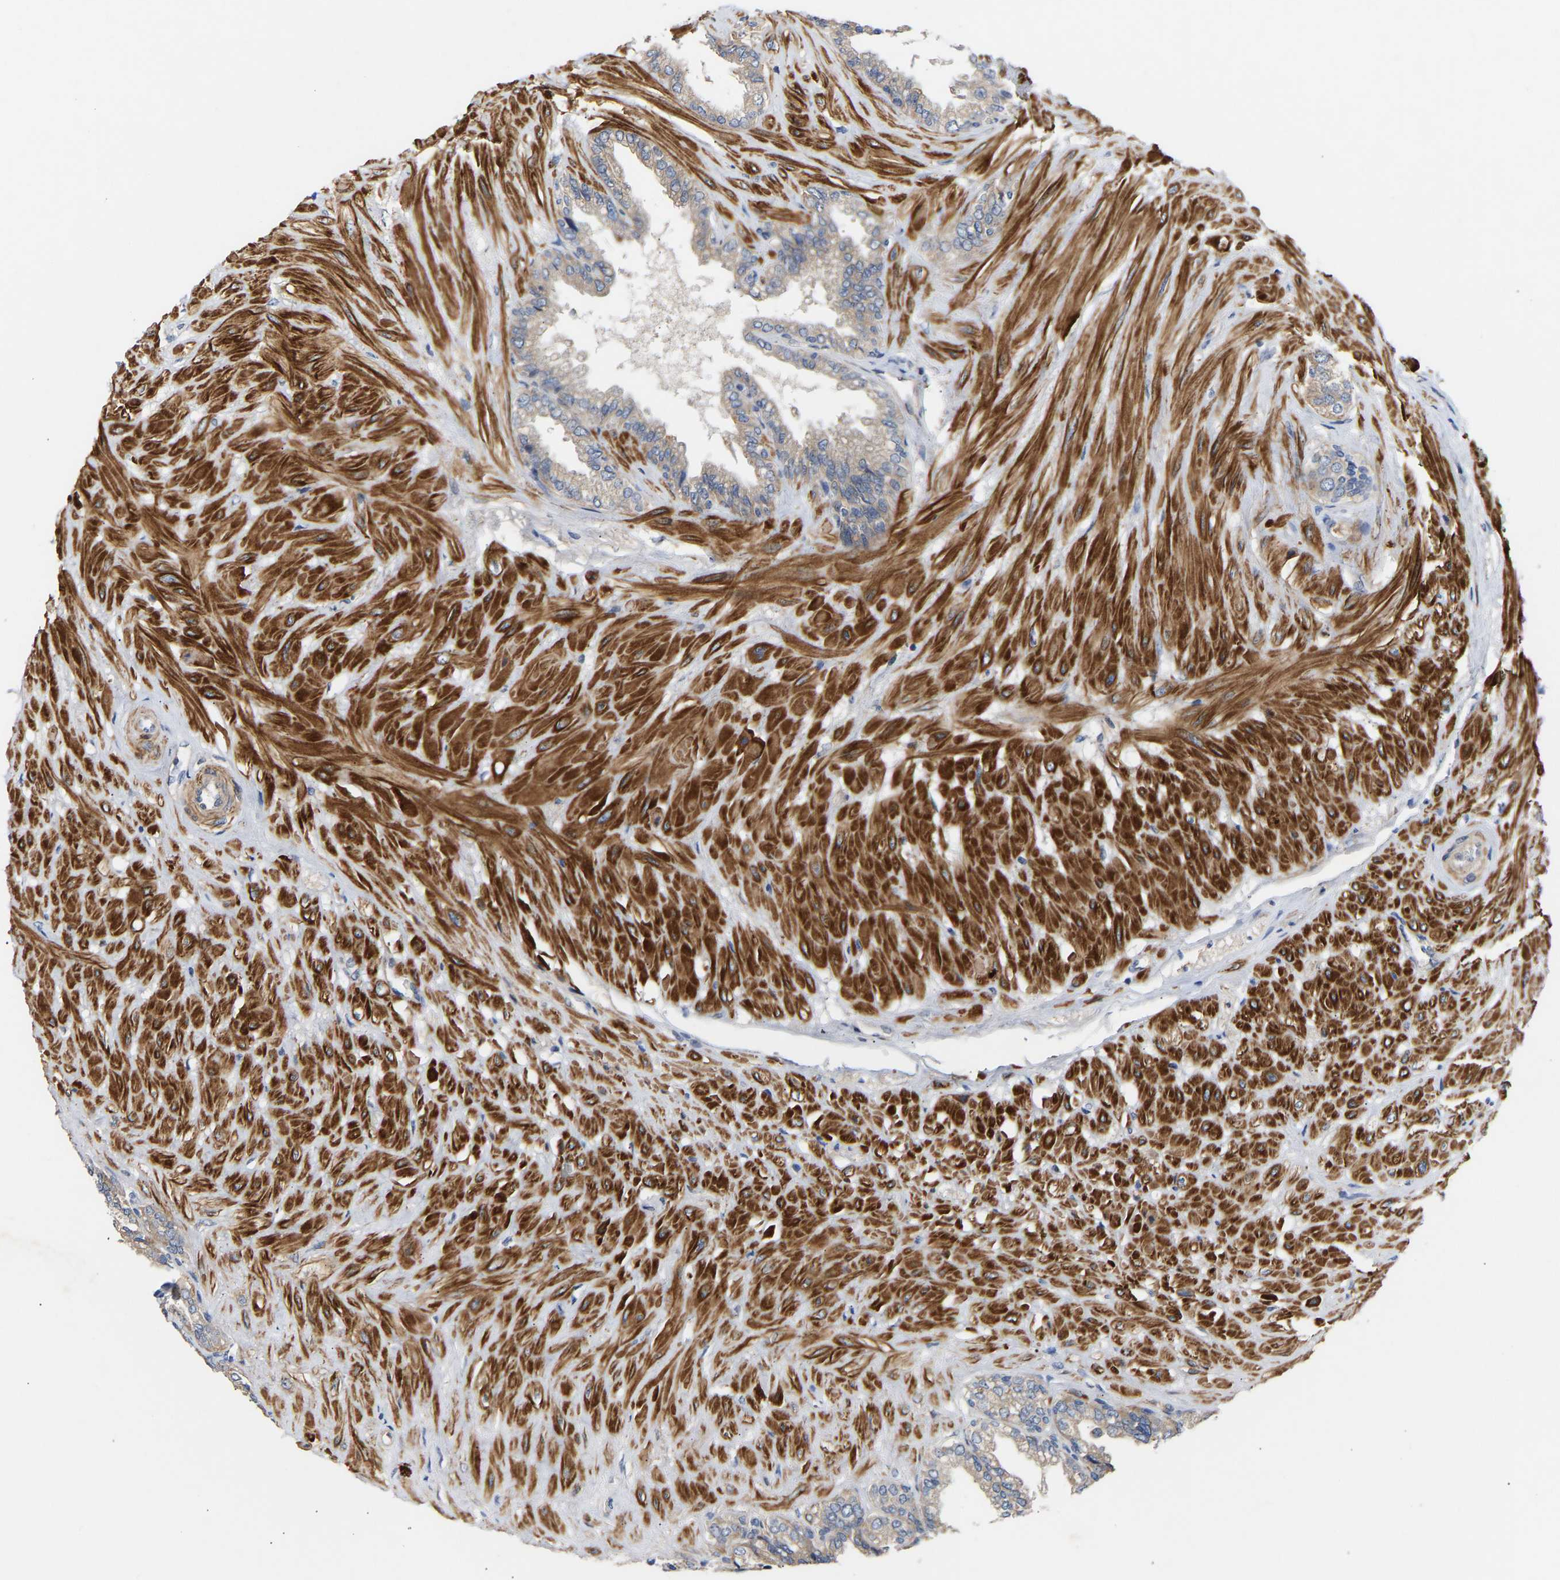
{"staining": {"intensity": "weak", "quantity": "25%-75%", "location": "cytoplasmic/membranous"}, "tissue": "seminal vesicle", "cell_type": "Glandular cells", "image_type": "normal", "snomed": [{"axis": "morphology", "description": "Normal tissue, NOS"}, {"axis": "topography", "description": "Seminal veicle"}], "caption": "Immunohistochemical staining of benign human seminal vesicle exhibits 25%-75% levels of weak cytoplasmic/membranous protein positivity in approximately 25%-75% of glandular cells.", "gene": "KASH5", "patient": {"sex": "male", "age": 46}}